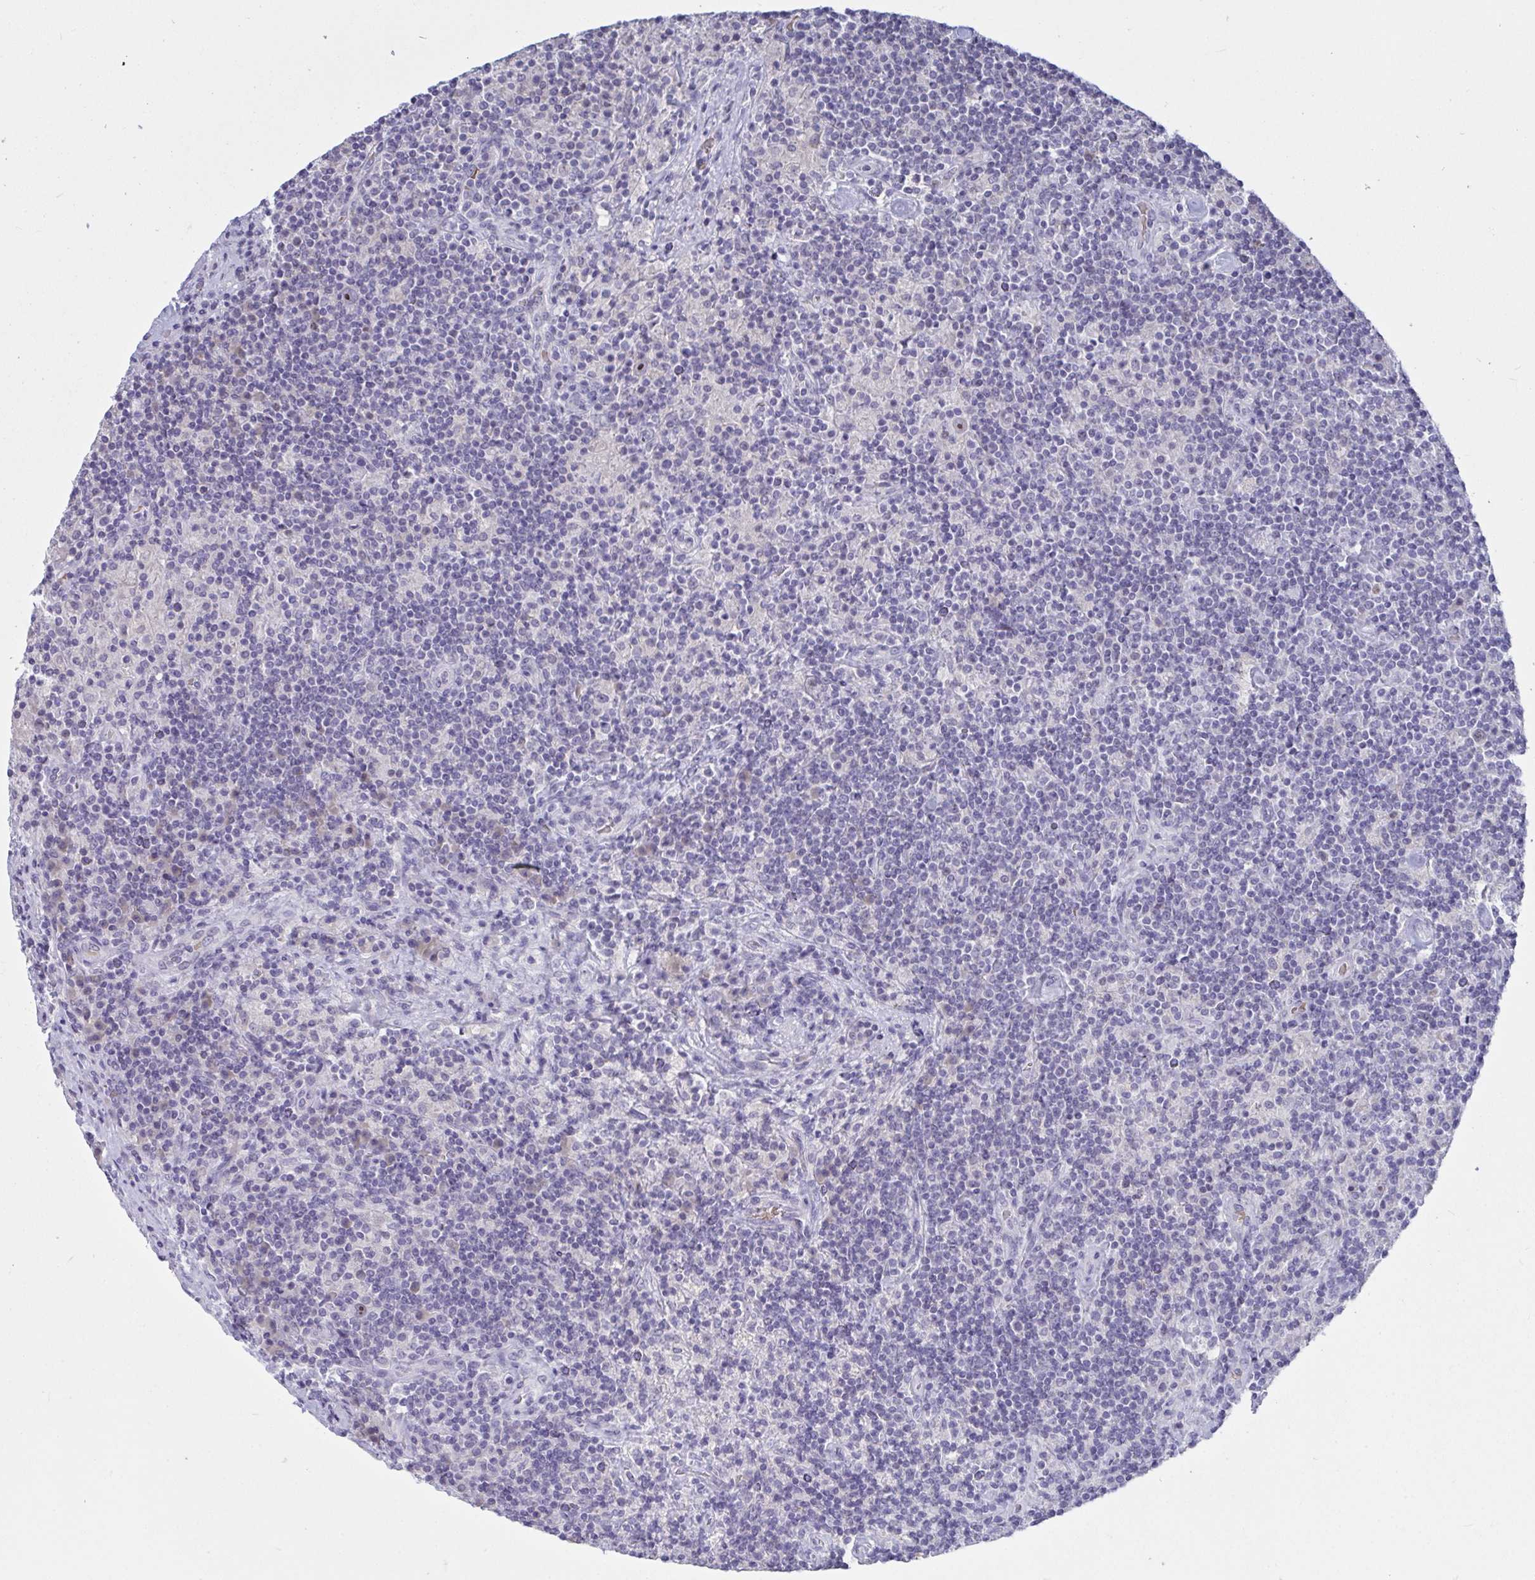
{"staining": {"intensity": "negative", "quantity": "none", "location": "none"}, "tissue": "lymphoma", "cell_type": "Tumor cells", "image_type": "cancer", "snomed": [{"axis": "morphology", "description": "Hodgkin's disease, NOS"}, {"axis": "topography", "description": "Lymph node"}], "caption": "Tumor cells show no significant protein staining in Hodgkin's disease.", "gene": "MYC", "patient": {"sex": "male", "age": 70}}